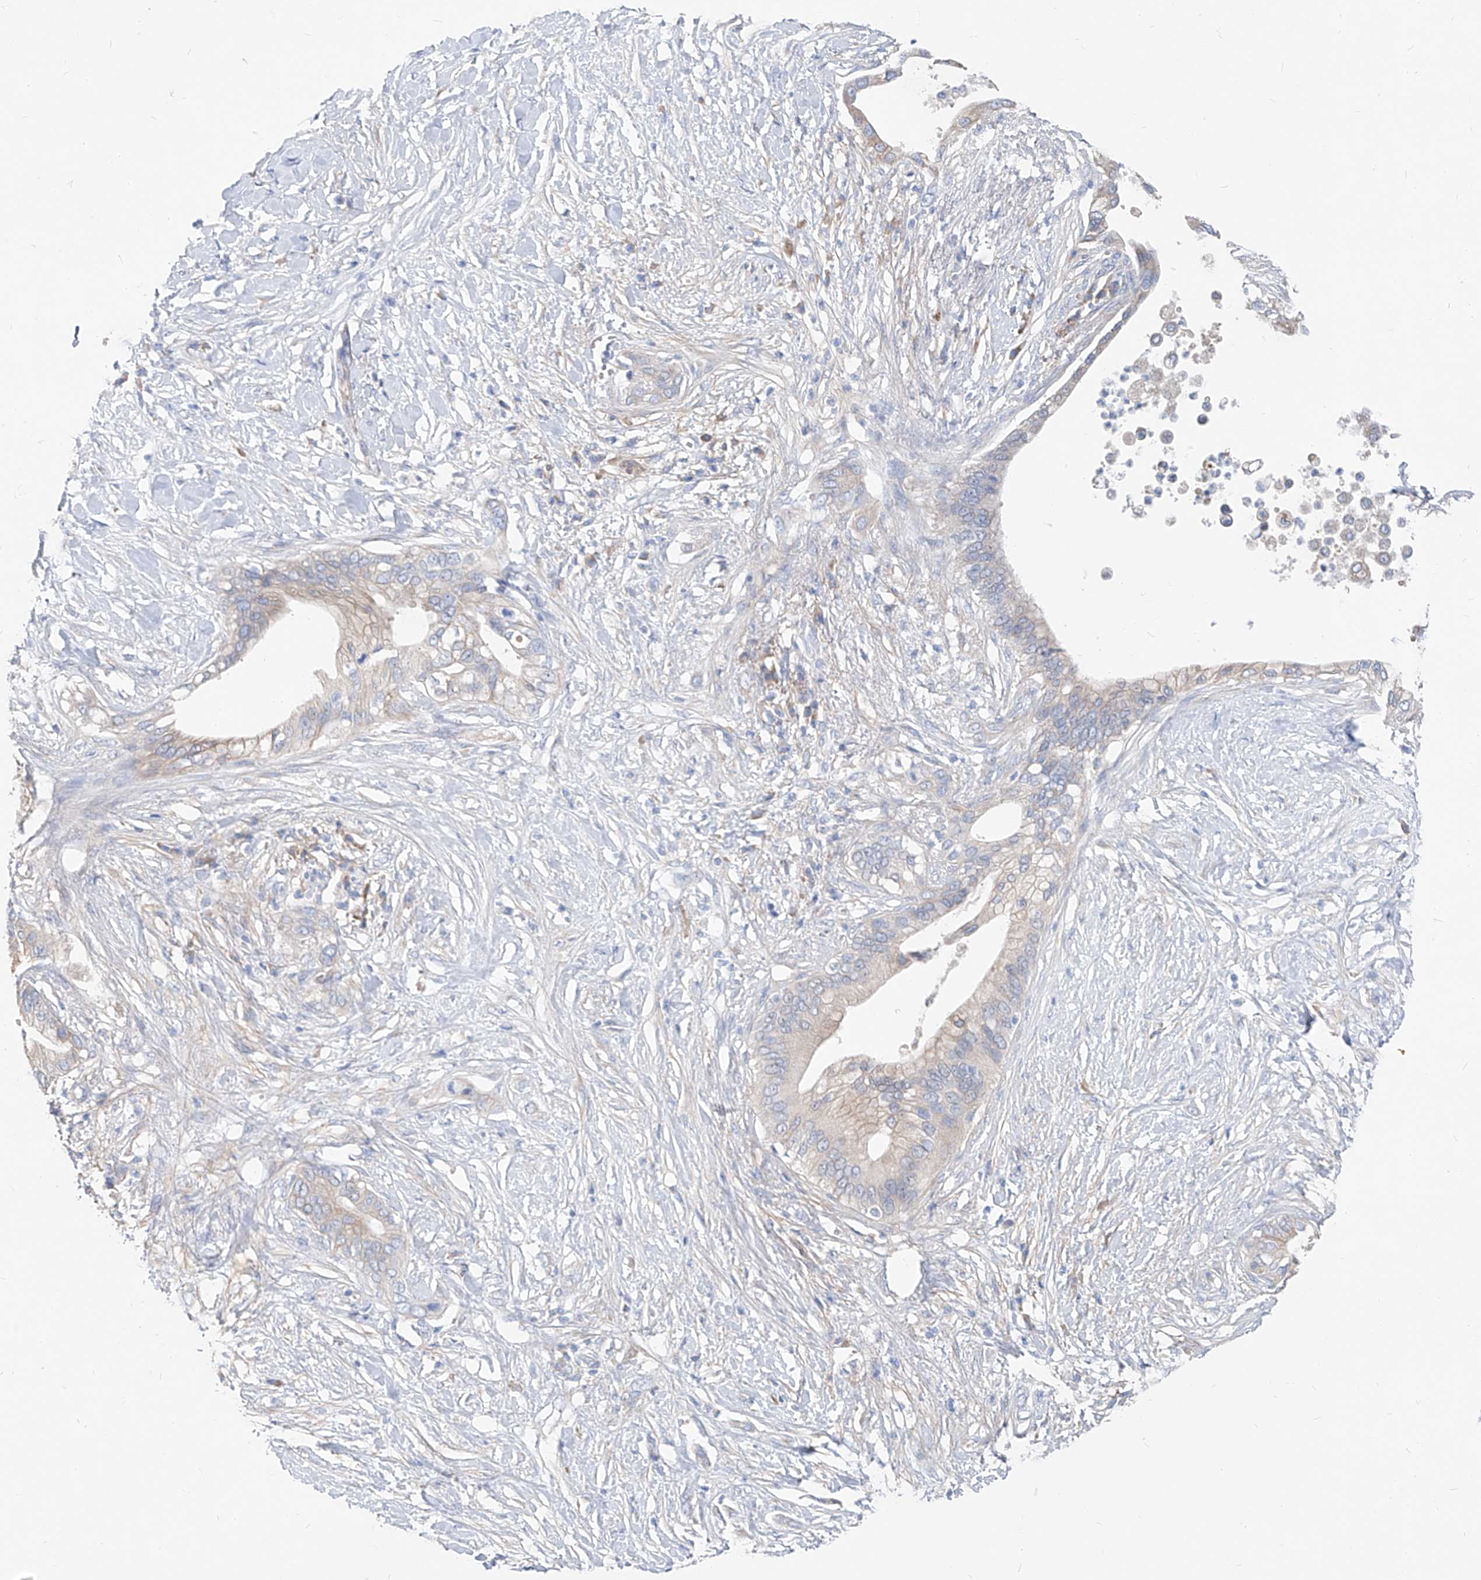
{"staining": {"intensity": "negative", "quantity": "none", "location": "none"}, "tissue": "pancreatic cancer", "cell_type": "Tumor cells", "image_type": "cancer", "snomed": [{"axis": "morphology", "description": "Normal tissue, NOS"}, {"axis": "morphology", "description": "Adenocarcinoma, NOS"}, {"axis": "topography", "description": "Pancreas"}, {"axis": "topography", "description": "Peripheral nerve tissue"}], "caption": "This is an immunohistochemistry (IHC) micrograph of human pancreatic cancer. There is no staining in tumor cells.", "gene": "UFL1", "patient": {"sex": "male", "age": 59}}